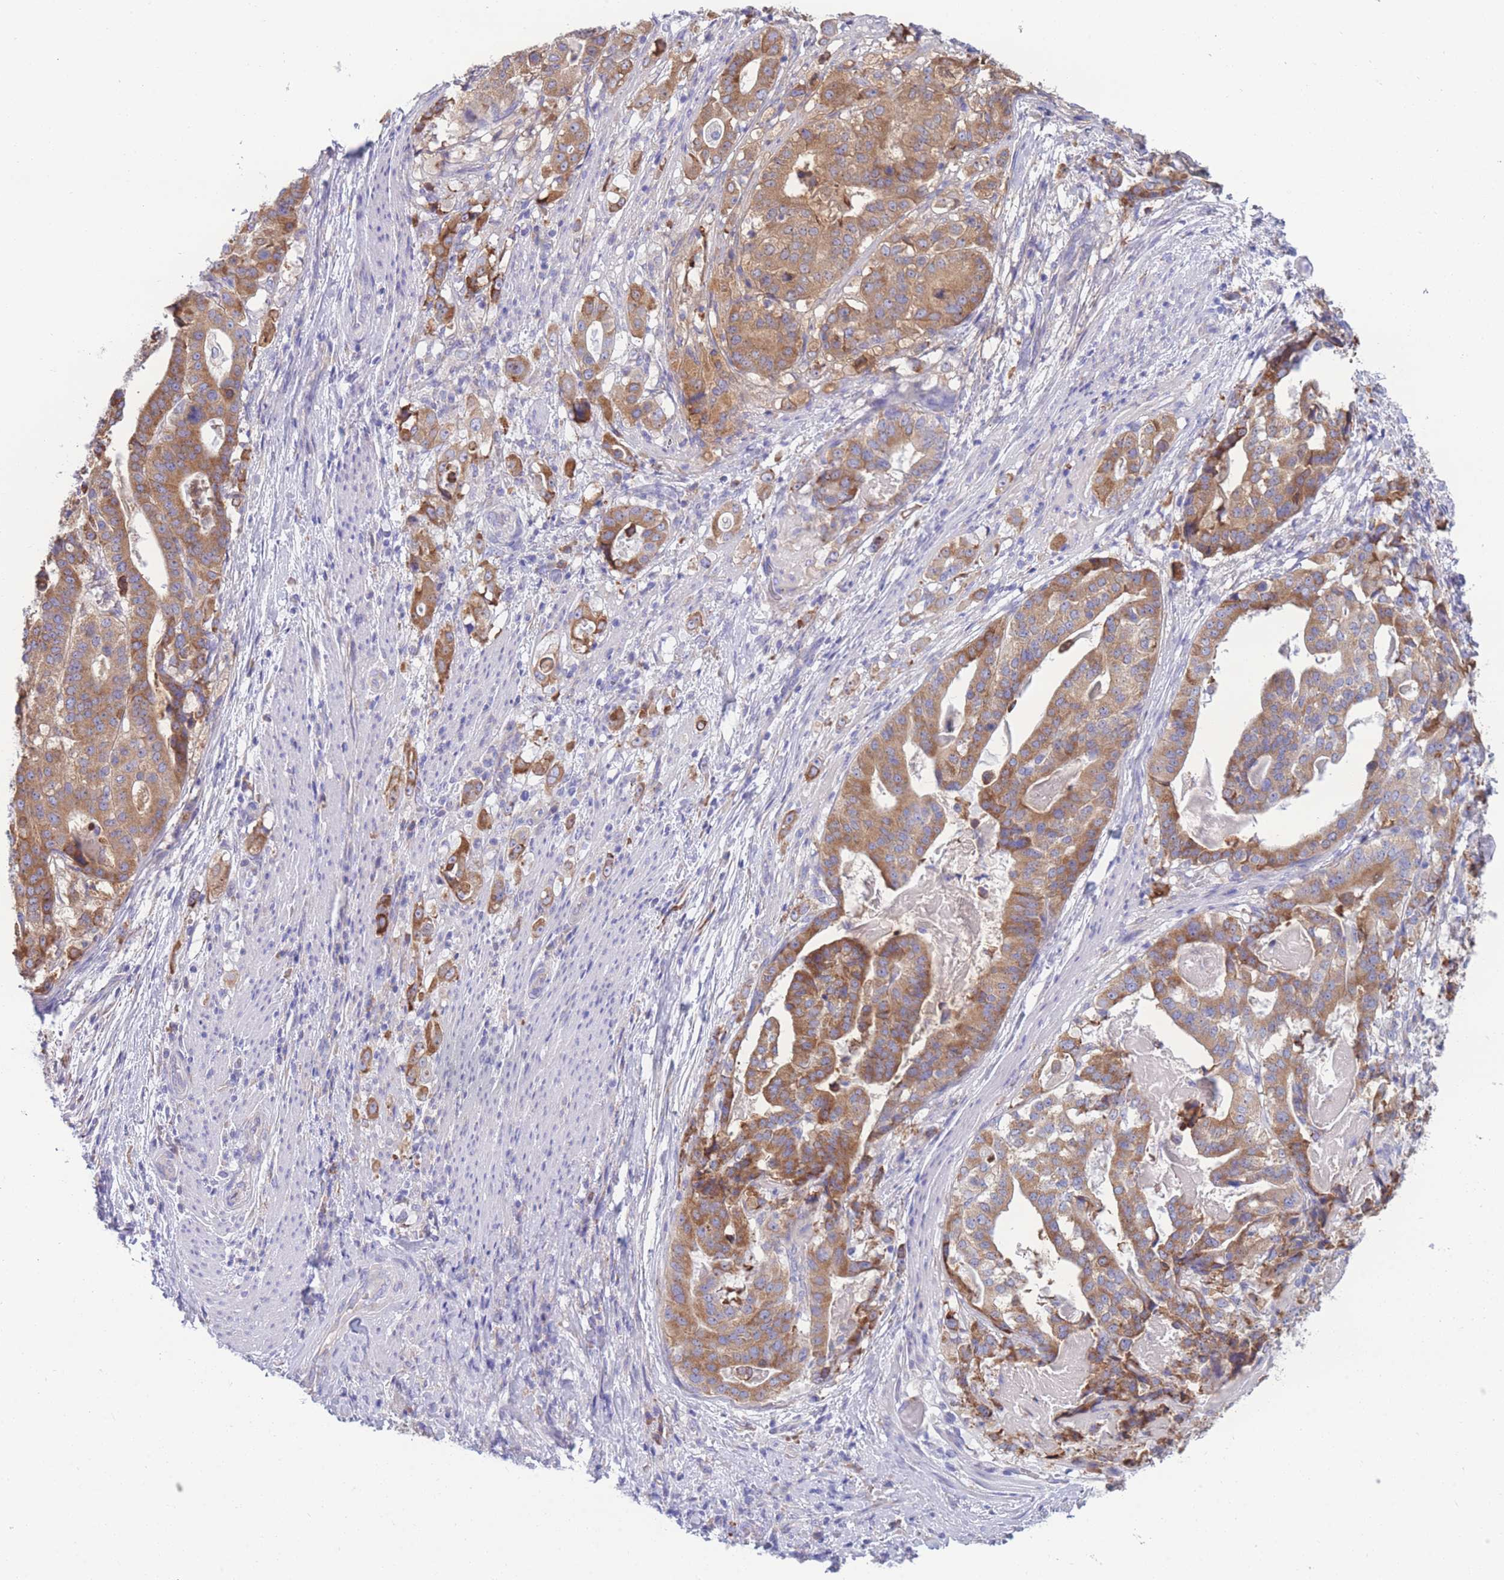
{"staining": {"intensity": "moderate", "quantity": ">75%", "location": "cytoplasmic/membranous"}, "tissue": "stomach cancer", "cell_type": "Tumor cells", "image_type": "cancer", "snomed": [{"axis": "morphology", "description": "Adenocarcinoma, NOS"}, {"axis": "topography", "description": "Stomach"}], "caption": "Immunohistochemical staining of stomach cancer (adenocarcinoma) demonstrates medium levels of moderate cytoplasmic/membranous staining in about >75% of tumor cells.", "gene": "XKR8", "patient": {"sex": "male", "age": 48}}